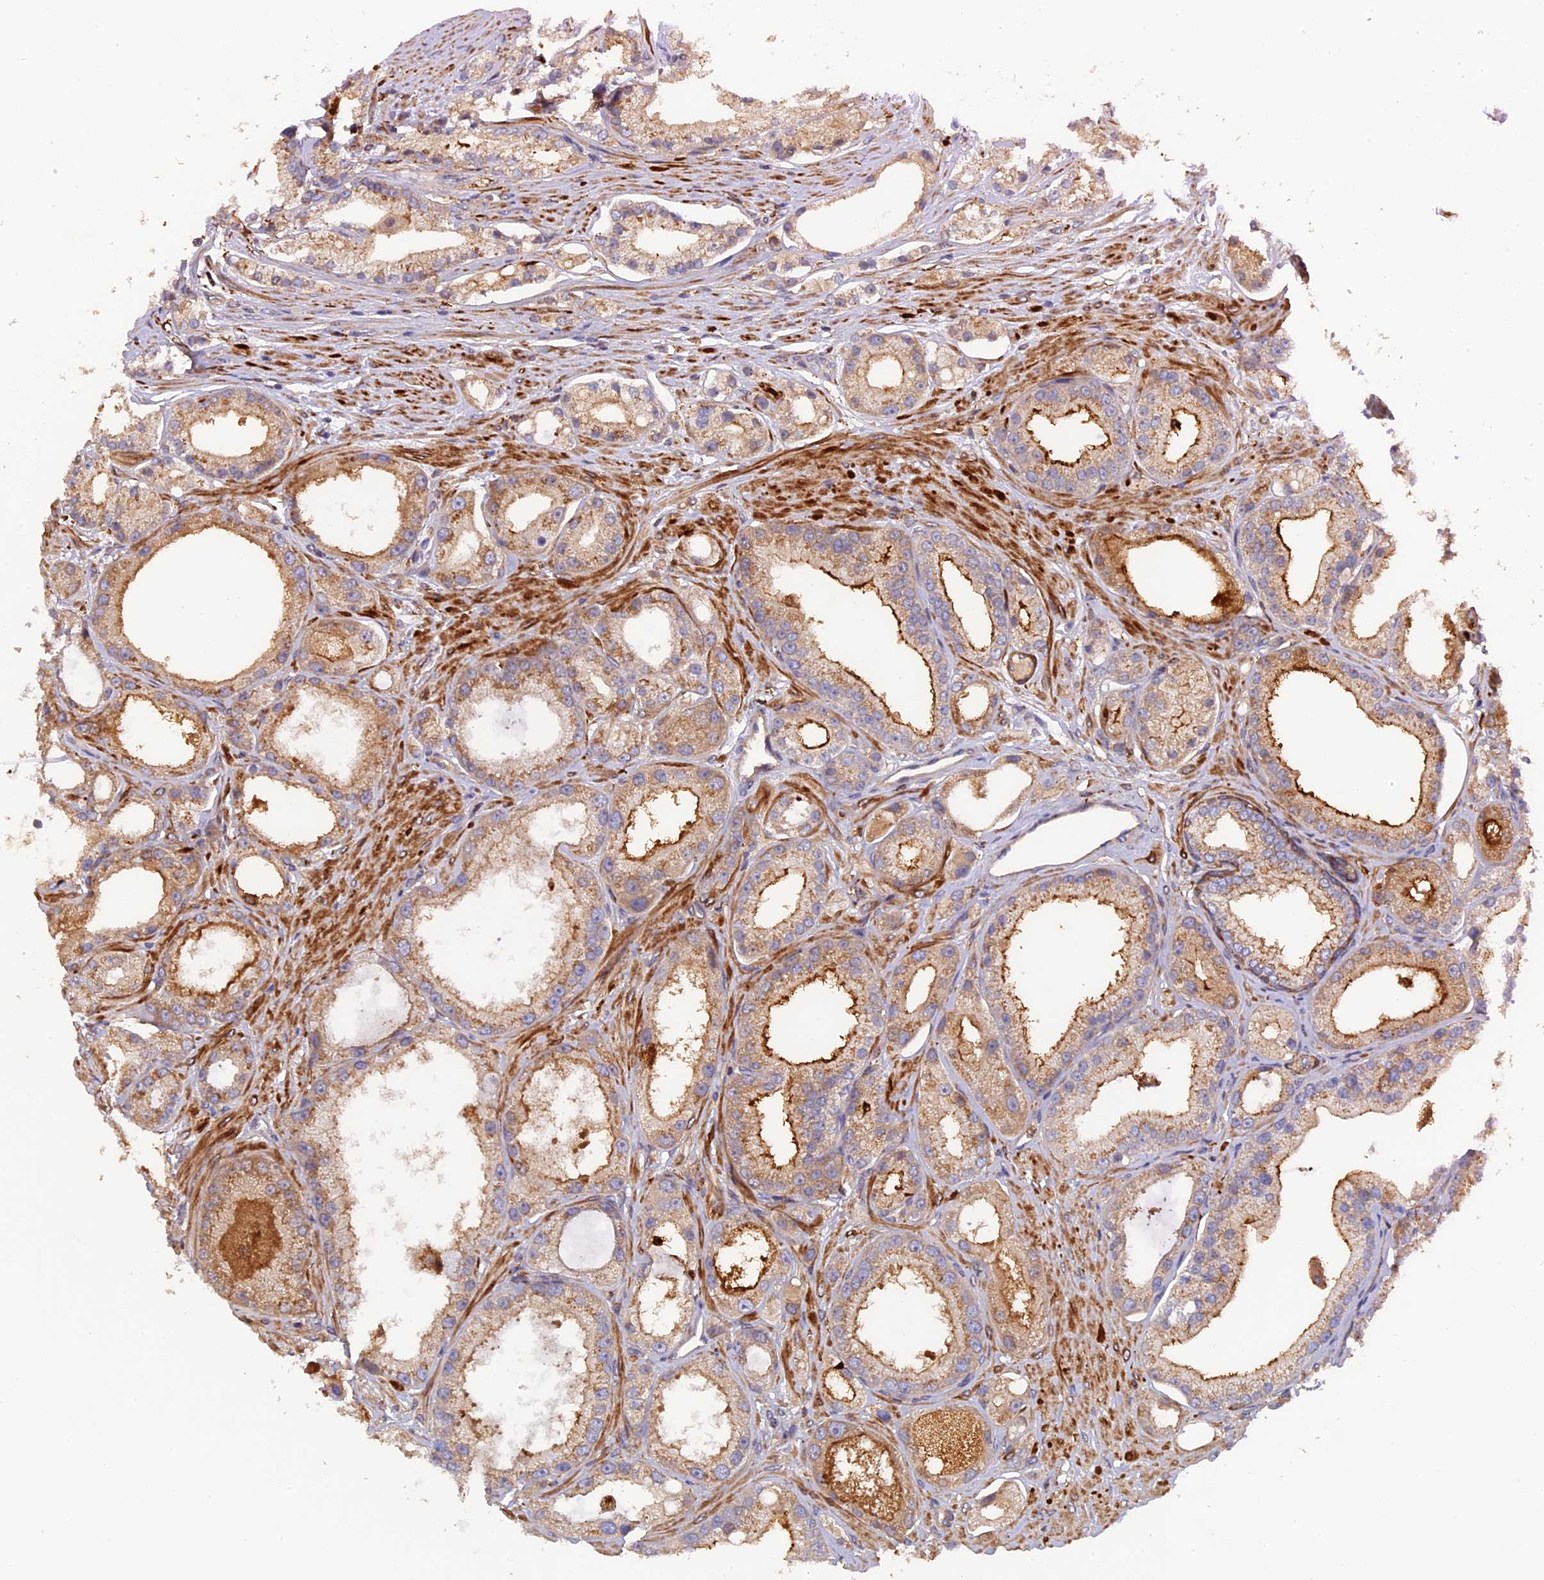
{"staining": {"intensity": "strong", "quantity": "25%-75%", "location": "cytoplasmic/membranous"}, "tissue": "prostate cancer", "cell_type": "Tumor cells", "image_type": "cancer", "snomed": [{"axis": "morphology", "description": "Adenocarcinoma, Low grade"}, {"axis": "topography", "description": "Prostate"}], "caption": "Strong cytoplasmic/membranous staining for a protein is present in about 25%-75% of tumor cells of prostate cancer (low-grade adenocarcinoma) using IHC.", "gene": "FERMT1", "patient": {"sex": "male", "age": 67}}